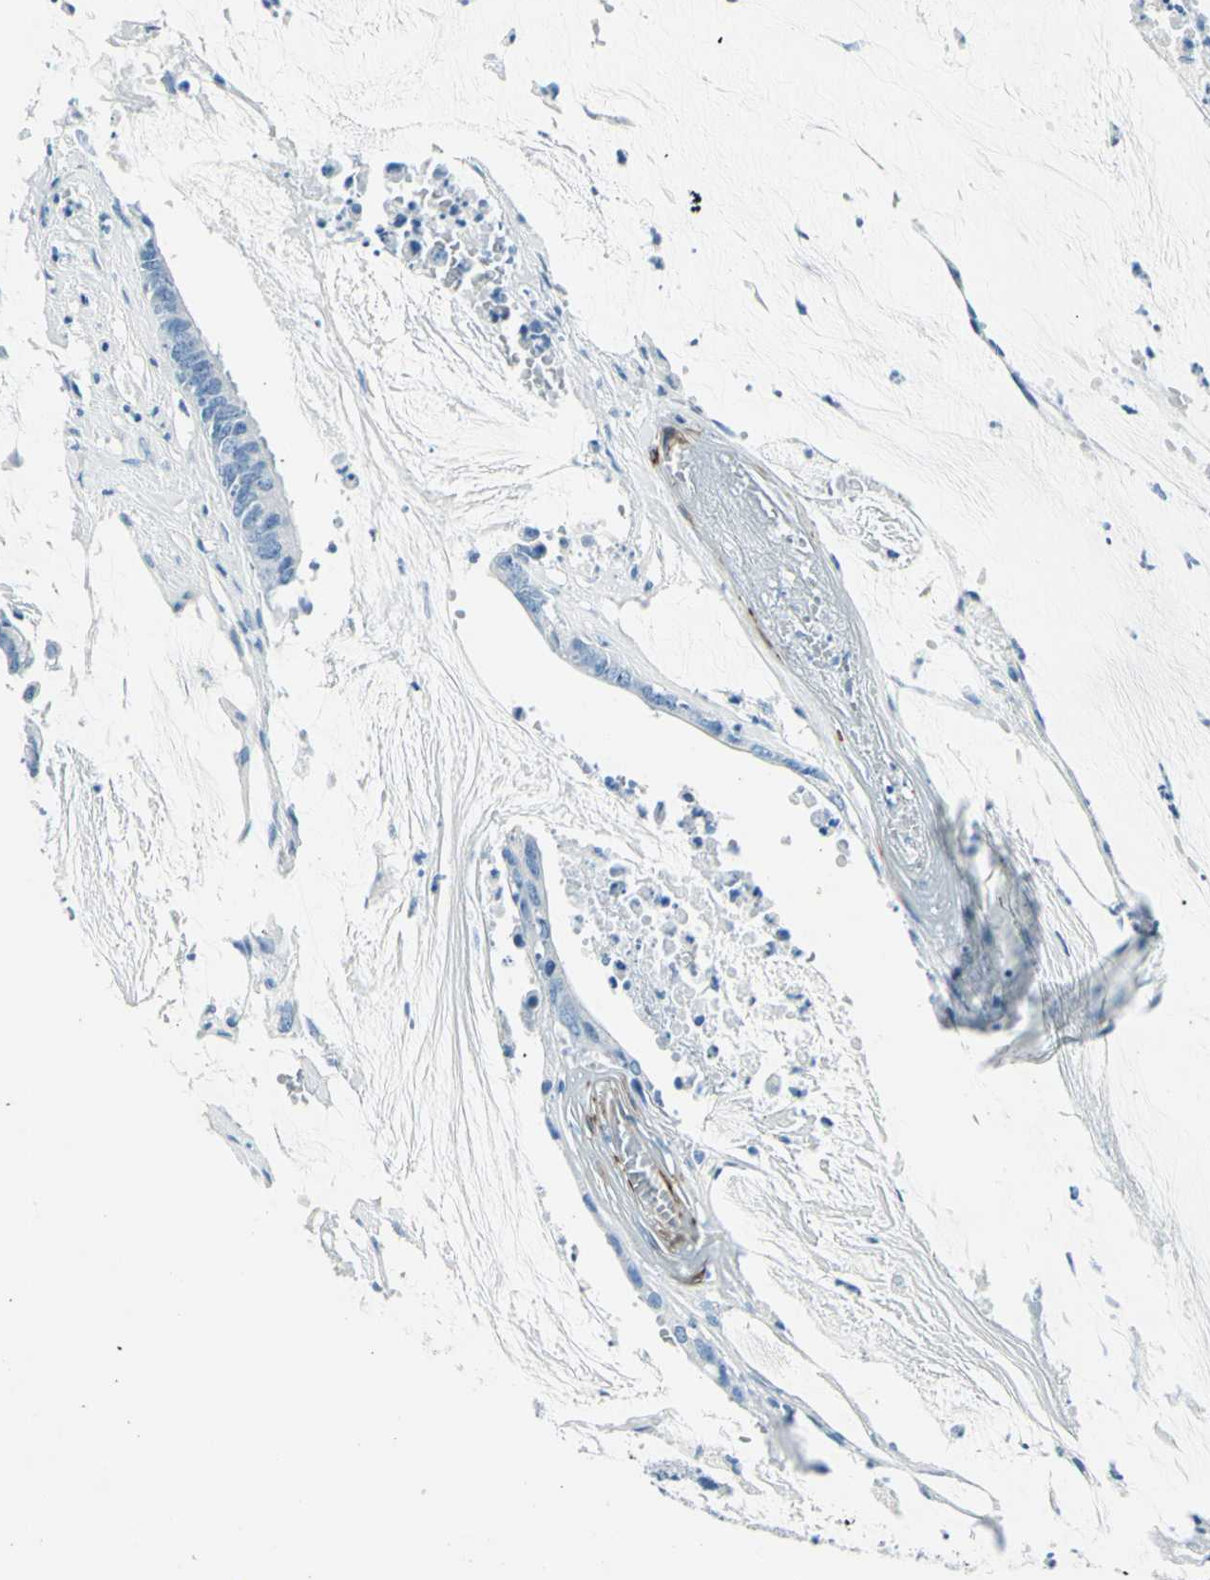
{"staining": {"intensity": "negative", "quantity": "none", "location": "none"}, "tissue": "colorectal cancer", "cell_type": "Tumor cells", "image_type": "cancer", "snomed": [{"axis": "morphology", "description": "Adenocarcinoma, NOS"}, {"axis": "topography", "description": "Rectum"}], "caption": "DAB immunohistochemical staining of human adenocarcinoma (colorectal) shows no significant staining in tumor cells.", "gene": "PTH2R", "patient": {"sex": "female", "age": 66}}